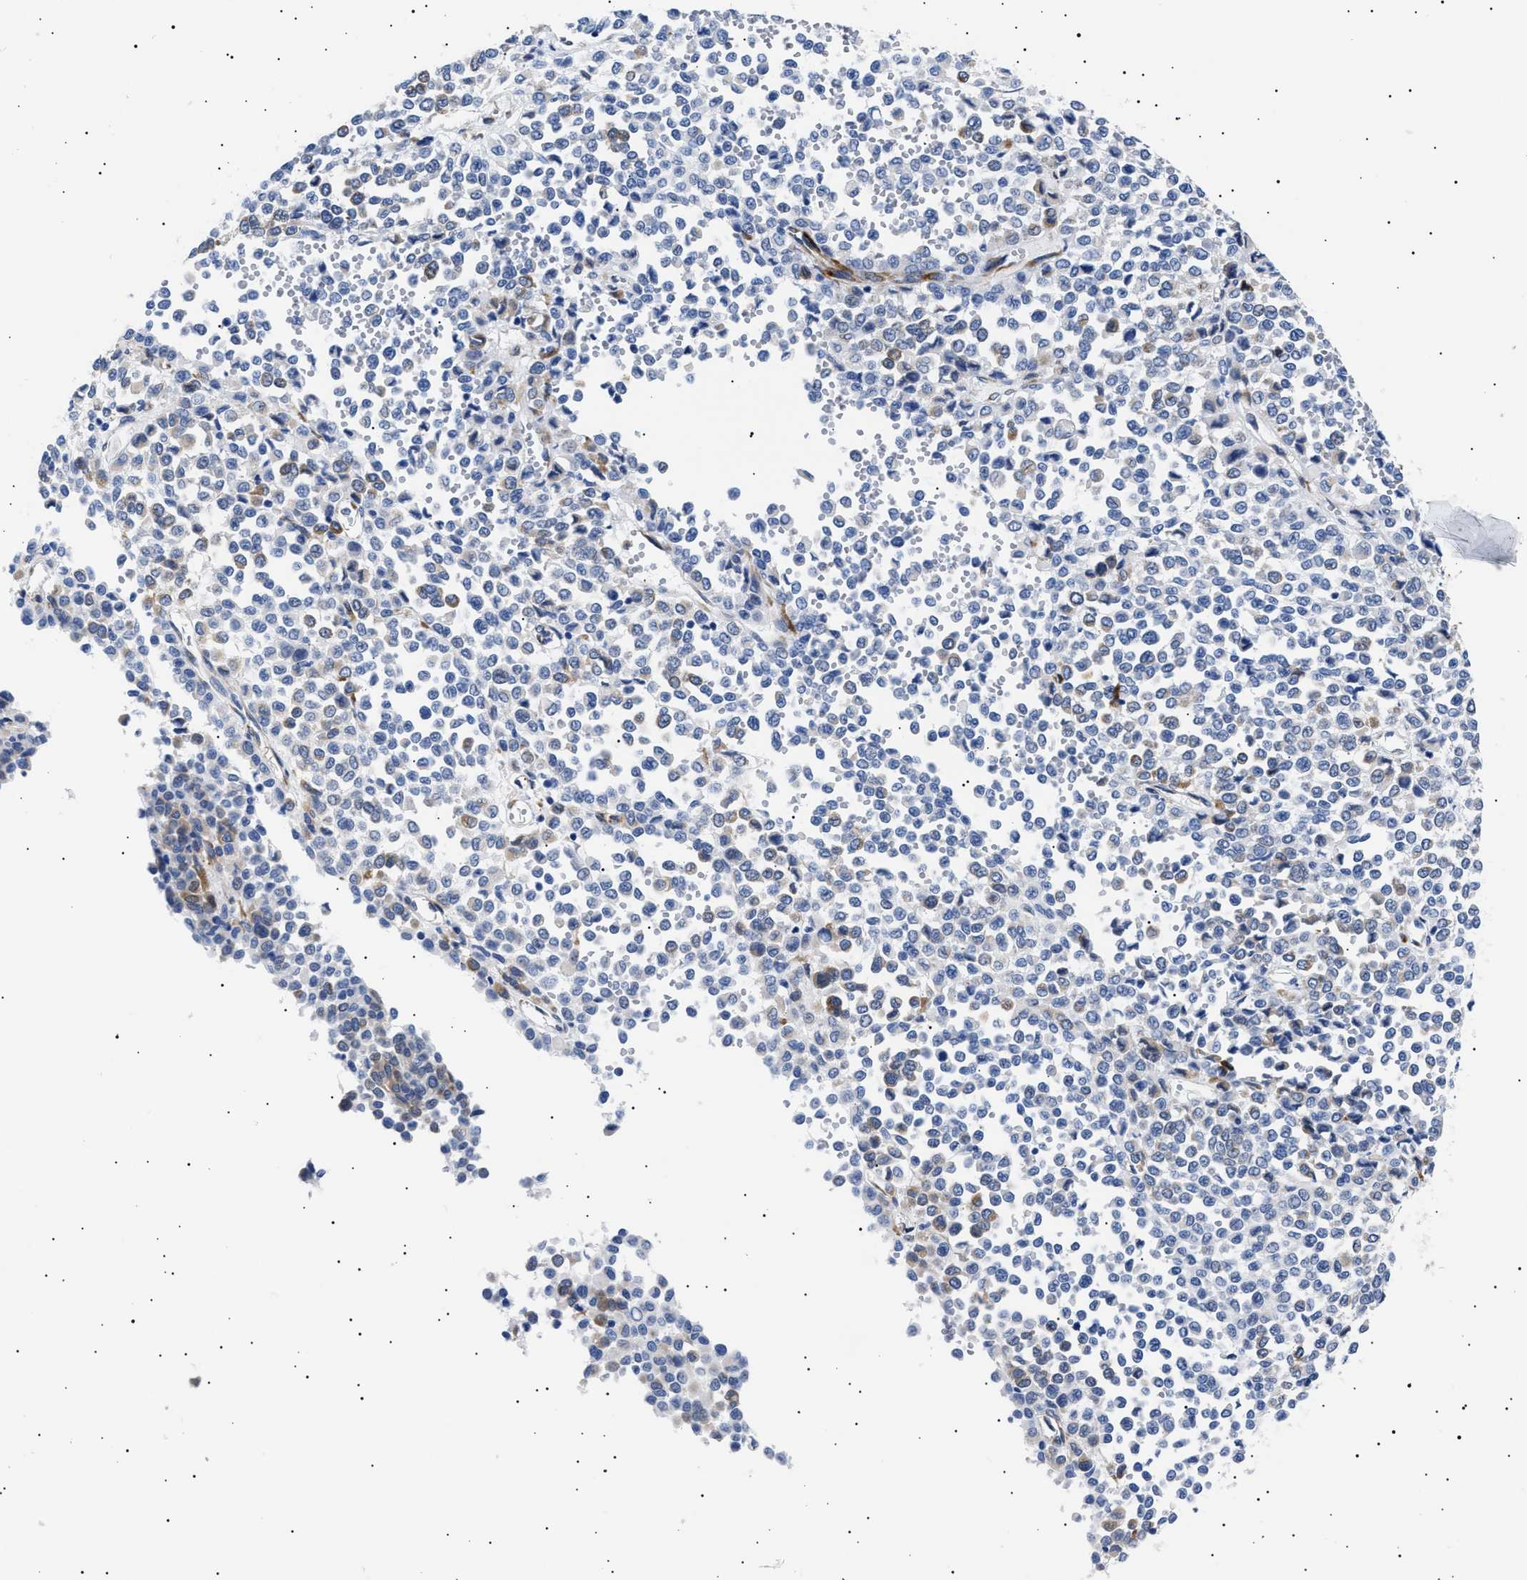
{"staining": {"intensity": "negative", "quantity": "none", "location": "none"}, "tissue": "melanoma", "cell_type": "Tumor cells", "image_type": "cancer", "snomed": [{"axis": "morphology", "description": "Malignant melanoma, Metastatic site"}, {"axis": "topography", "description": "Pancreas"}], "caption": "Immunohistochemistry of human melanoma reveals no expression in tumor cells.", "gene": "HEMGN", "patient": {"sex": "female", "age": 30}}